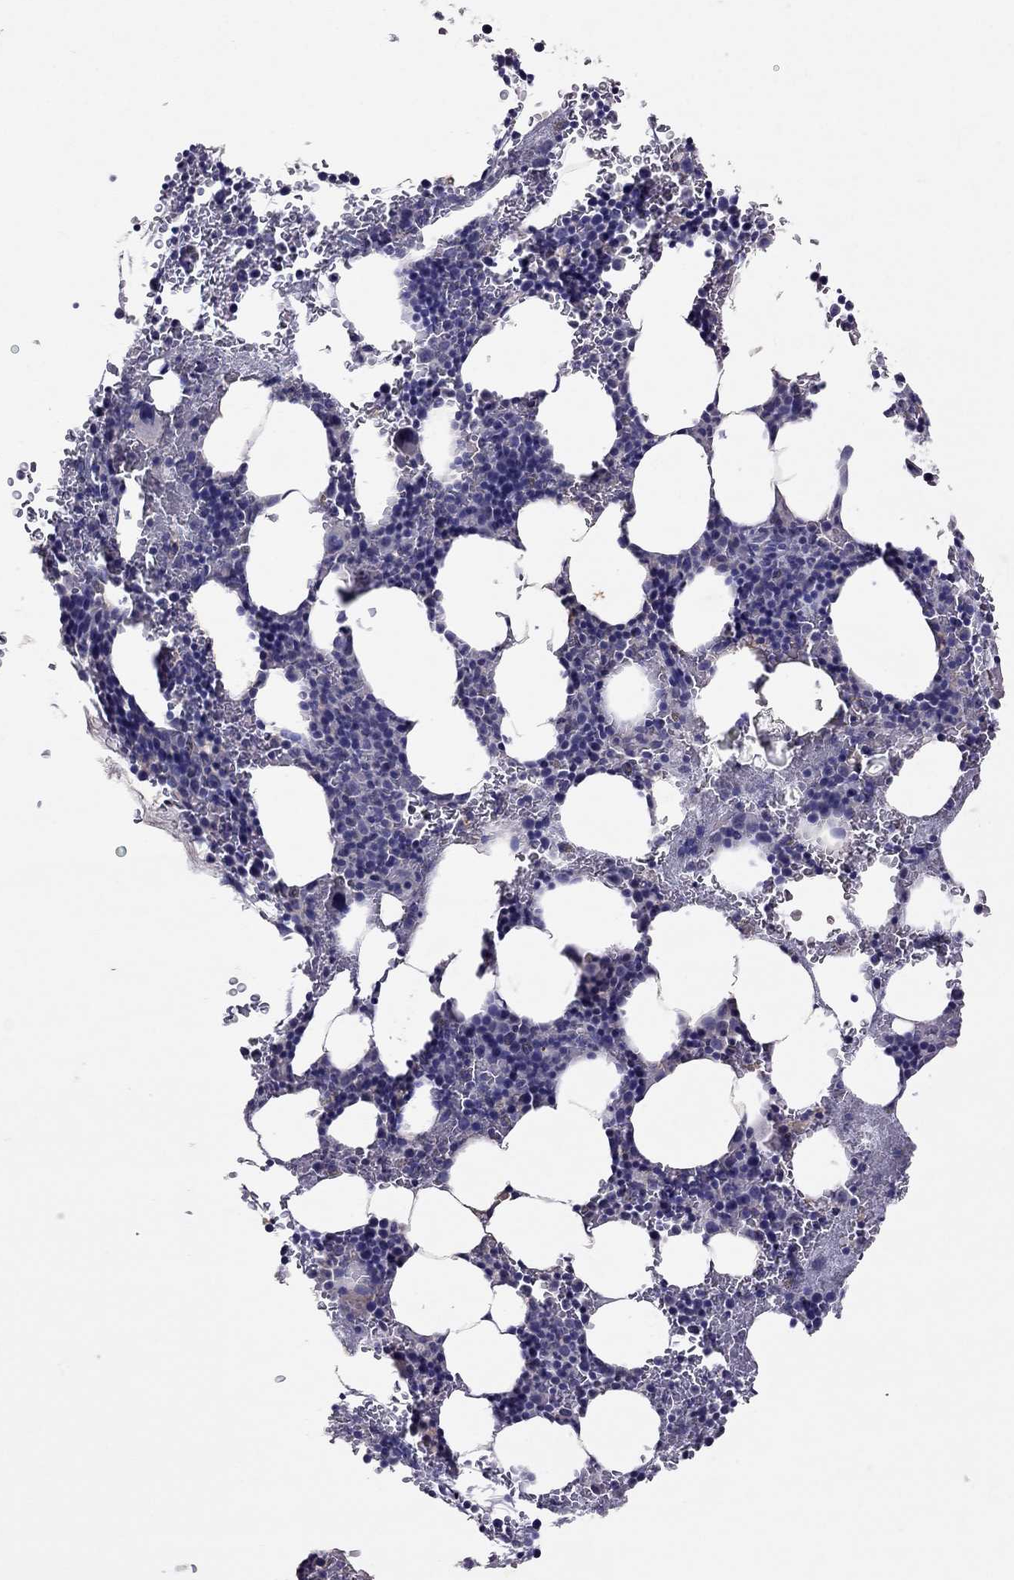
{"staining": {"intensity": "weak", "quantity": "<25%", "location": "cytoplasmic/membranous"}, "tissue": "bone marrow", "cell_type": "Hematopoietic cells", "image_type": "normal", "snomed": [{"axis": "morphology", "description": "Normal tissue, NOS"}, {"axis": "topography", "description": "Bone marrow"}], "caption": "DAB (3,3'-diaminobenzidine) immunohistochemical staining of normal human bone marrow demonstrates no significant staining in hematopoietic cells.", "gene": "FST", "patient": {"sex": "male", "age": 77}}